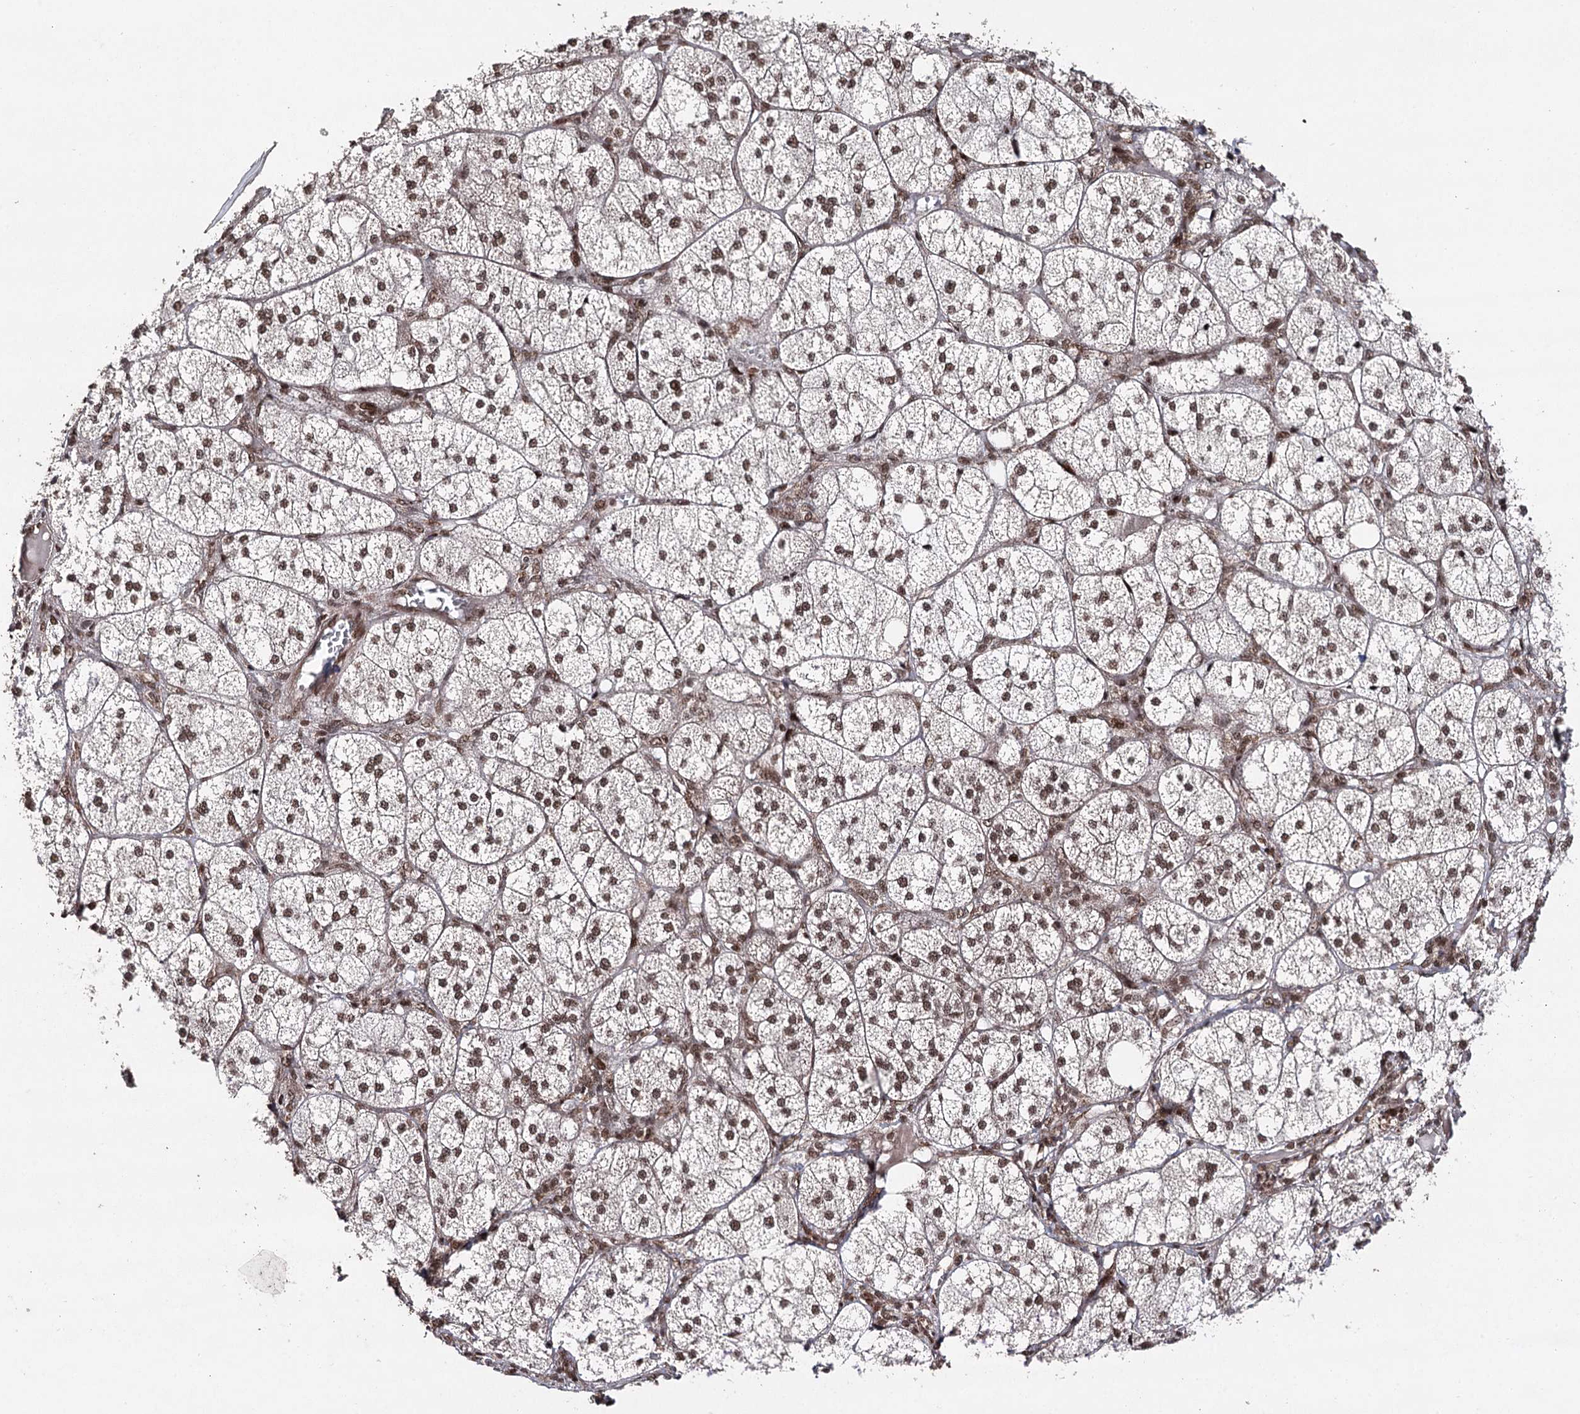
{"staining": {"intensity": "strong", "quantity": ">75%", "location": "nuclear"}, "tissue": "adrenal gland", "cell_type": "Glandular cells", "image_type": "normal", "snomed": [{"axis": "morphology", "description": "Normal tissue, NOS"}, {"axis": "topography", "description": "Adrenal gland"}], "caption": "This image demonstrates immunohistochemistry staining of normal adrenal gland, with high strong nuclear positivity in approximately >75% of glandular cells.", "gene": "PDCD4", "patient": {"sex": "female", "age": 61}}